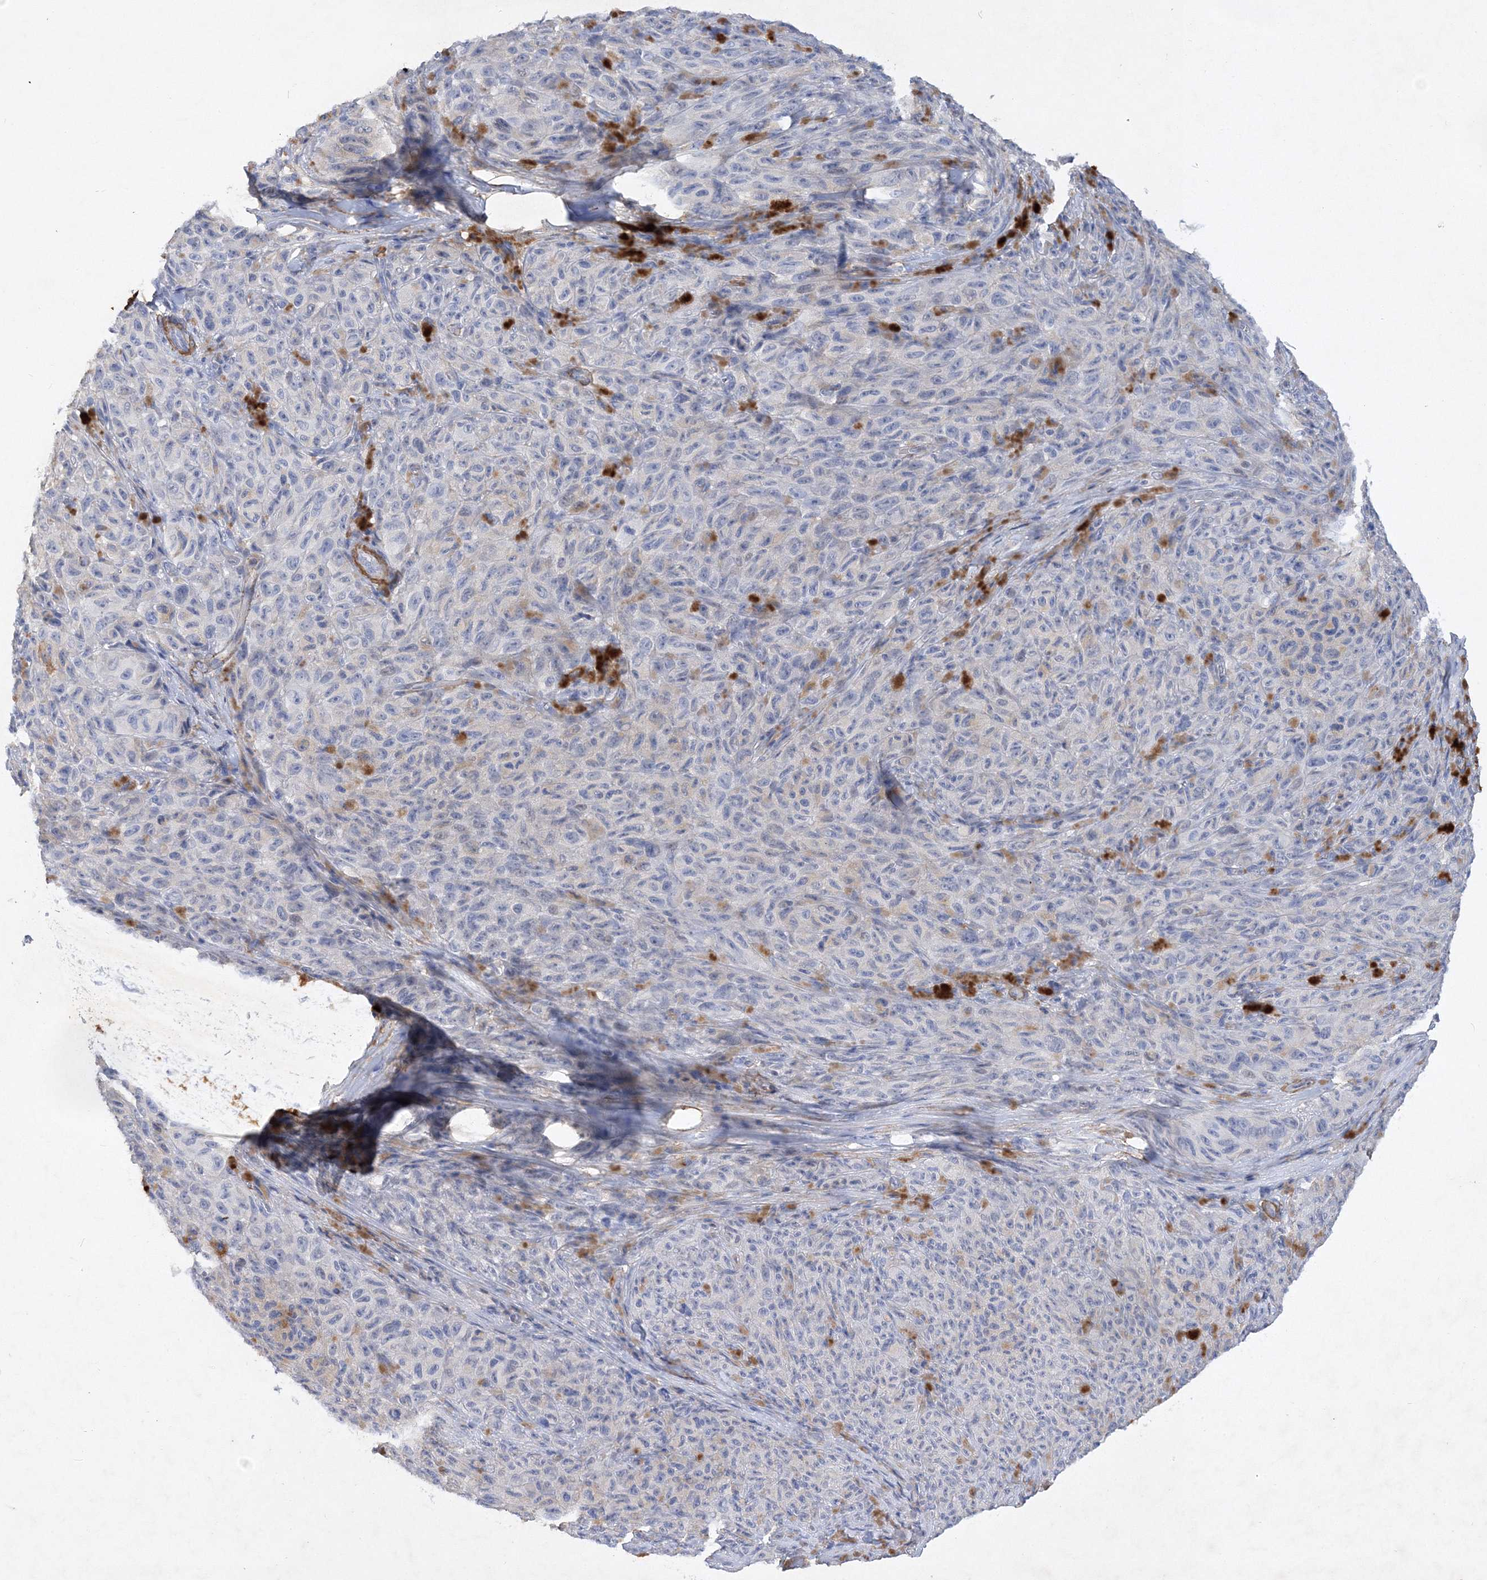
{"staining": {"intensity": "negative", "quantity": "none", "location": "none"}, "tissue": "melanoma", "cell_type": "Tumor cells", "image_type": "cancer", "snomed": [{"axis": "morphology", "description": "Malignant melanoma, NOS"}, {"axis": "topography", "description": "Skin"}], "caption": "The histopathology image shows no staining of tumor cells in malignant melanoma.", "gene": "RTN2", "patient": {"sex": "female", "age": 82}}